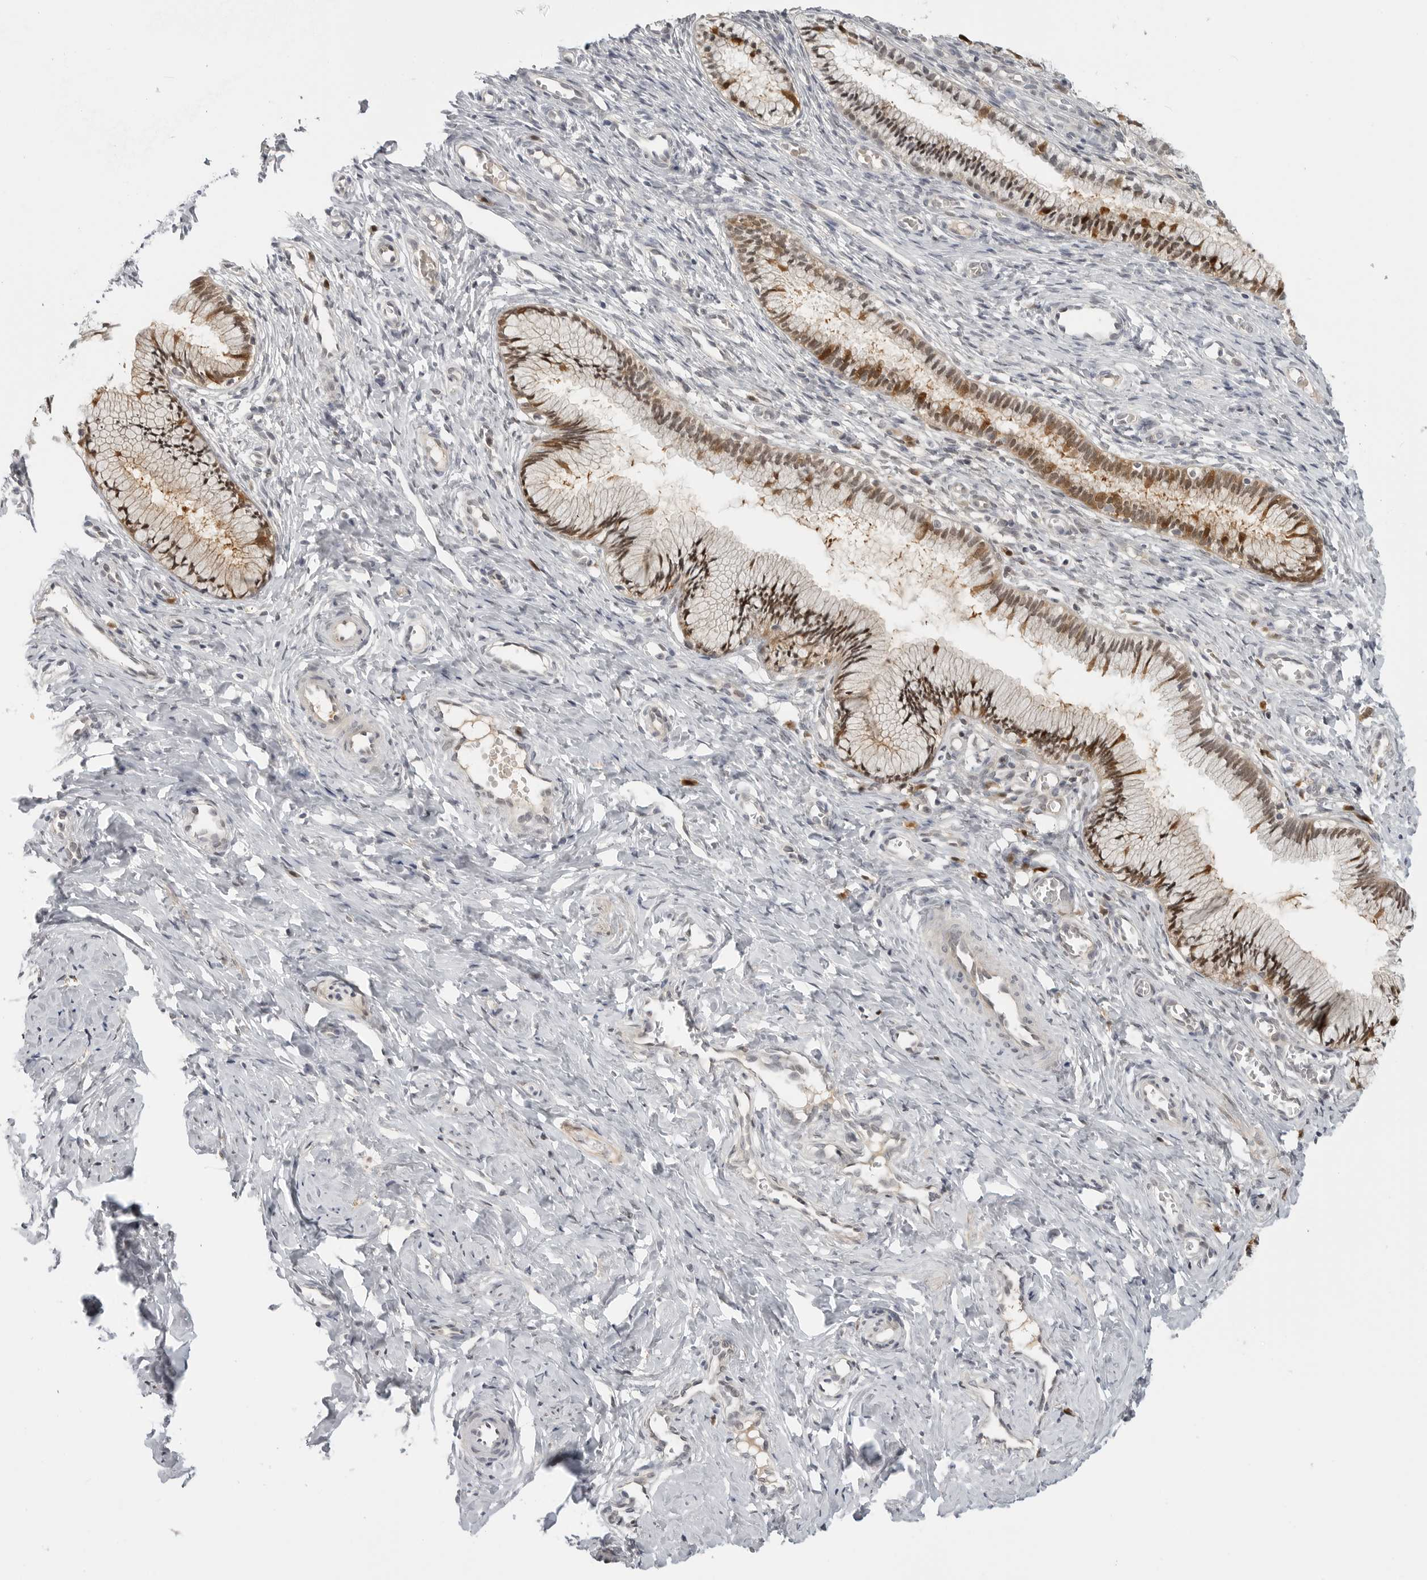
{"staining": {"intensity": "moderate", "quantity": ">75%", "location": "cytoplasmic/membranous,nuclear"}, "tissue": "cervix", "cell_type": "Glandular cells", "image_type": "normal", "snomed": [{"axis": "morphology", "description": "Normal tissue, NOS"}, {"axis": "topography", "description": "Cervix"}], "caption": "Immunohistochemistry (IHC) staining of benign cervix, which reveals medium levels of moderate cytoplasmic/membranous,nuclear expression in about >75% of glandular cells indicating moderate cytoplasmic/membranous,nuclear protein positivity. The staining was performed using DAB (3,3'-diaminobenzidine) (brown) for protein detection and nuclei were counterstained in hematoxylin (blue).", "gene": "CTIF", "patient": {"sex": "female", "age": 27}}